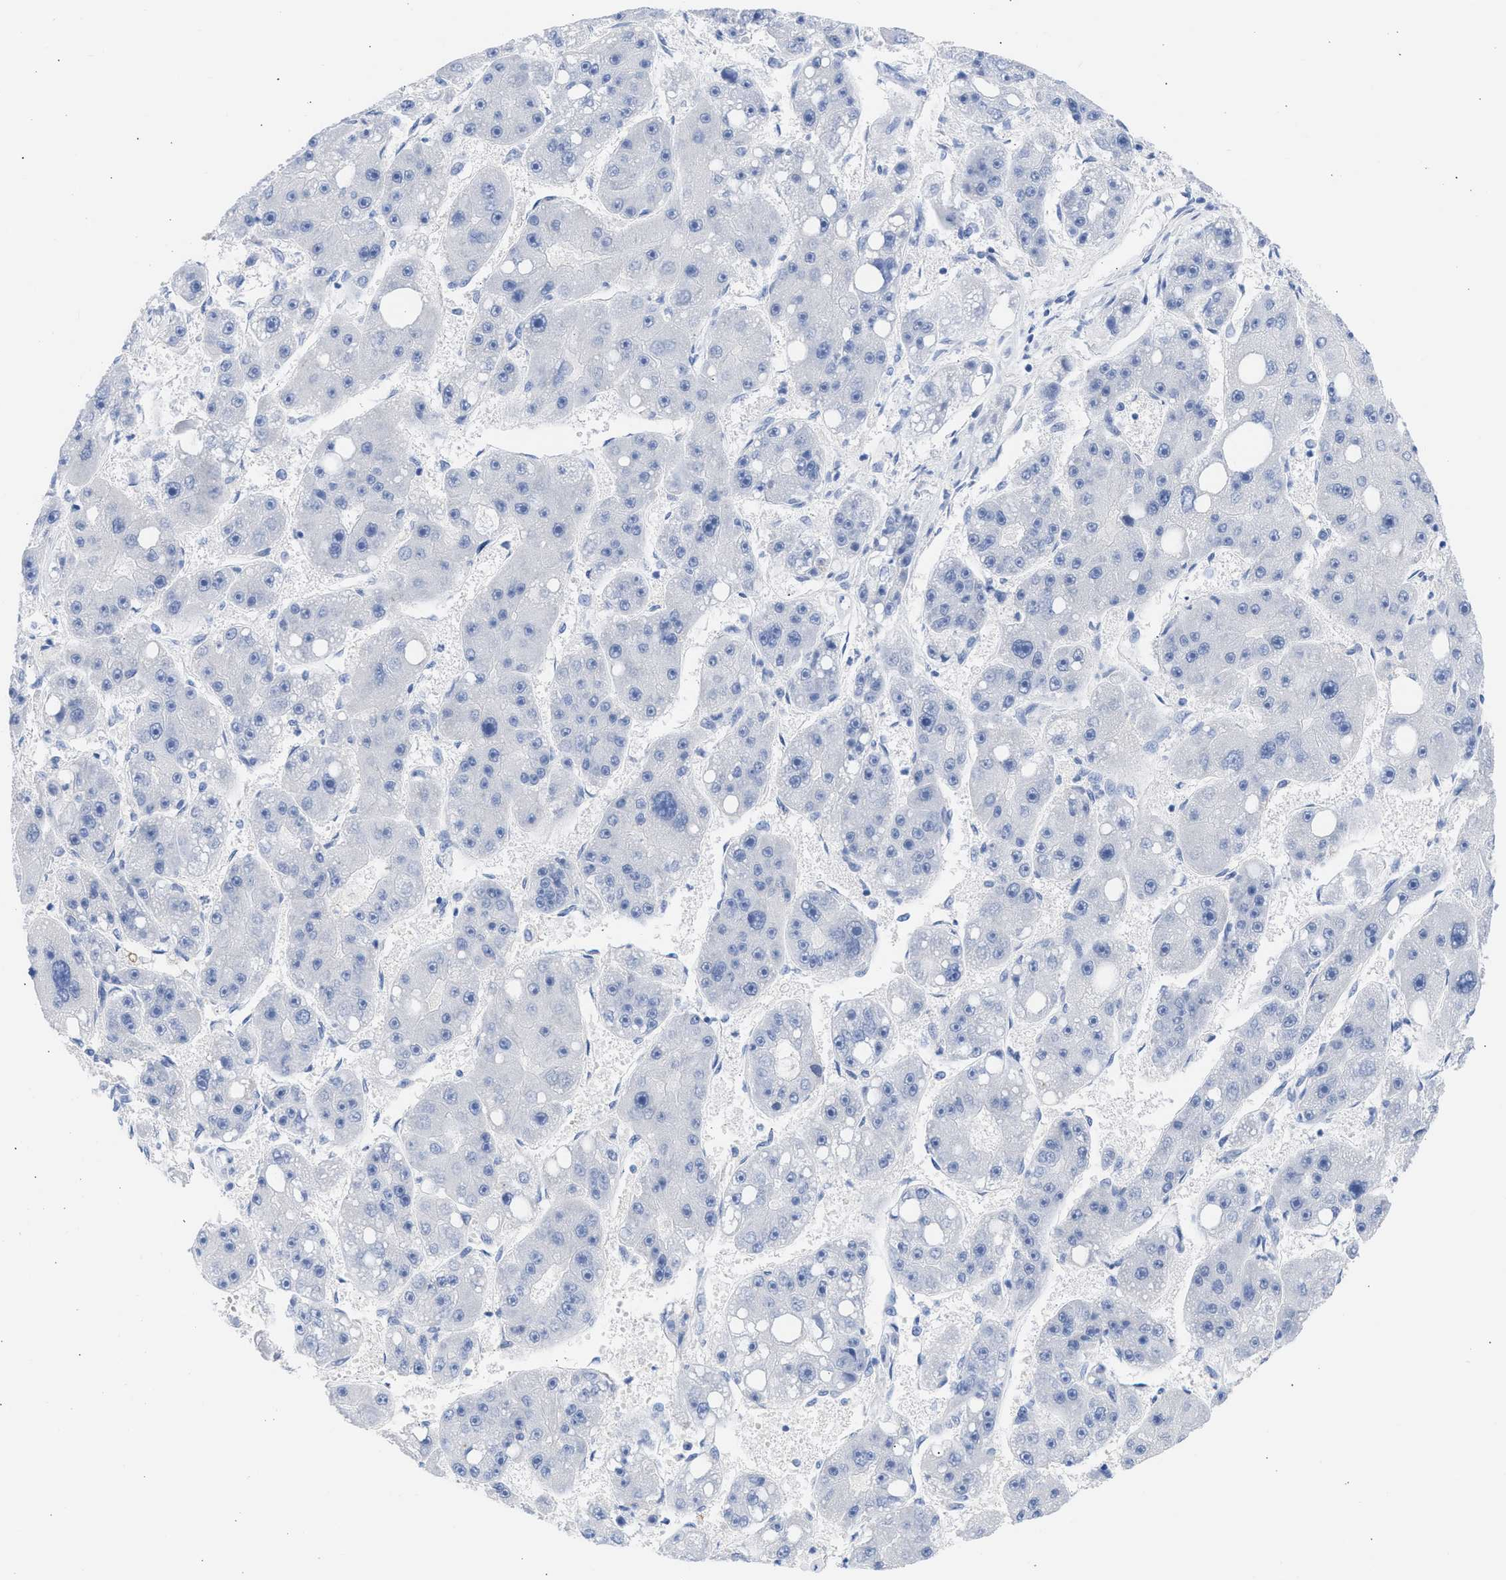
{"staining": {"intensity": "negative", "quantity": "none", "location": "none"}, "tissue": "liver cancer", "cell_type": "Tumor cells", "image_type": "cancer", "snomed": [{"axis": "morphology", "description": "Carcinoma, Hepatocellular, NOS"}, {"axis": "topography", "description": "Liver"}], "caption": "An immunohistochemistry photomicrograph of hepatocellular carcinoma (liver) is shown. There is no staining in tumor cells of hepatocellular carcinoma (liver).", "gene": "RSPH1", "patient": {"sex": "female", "age": 61}}